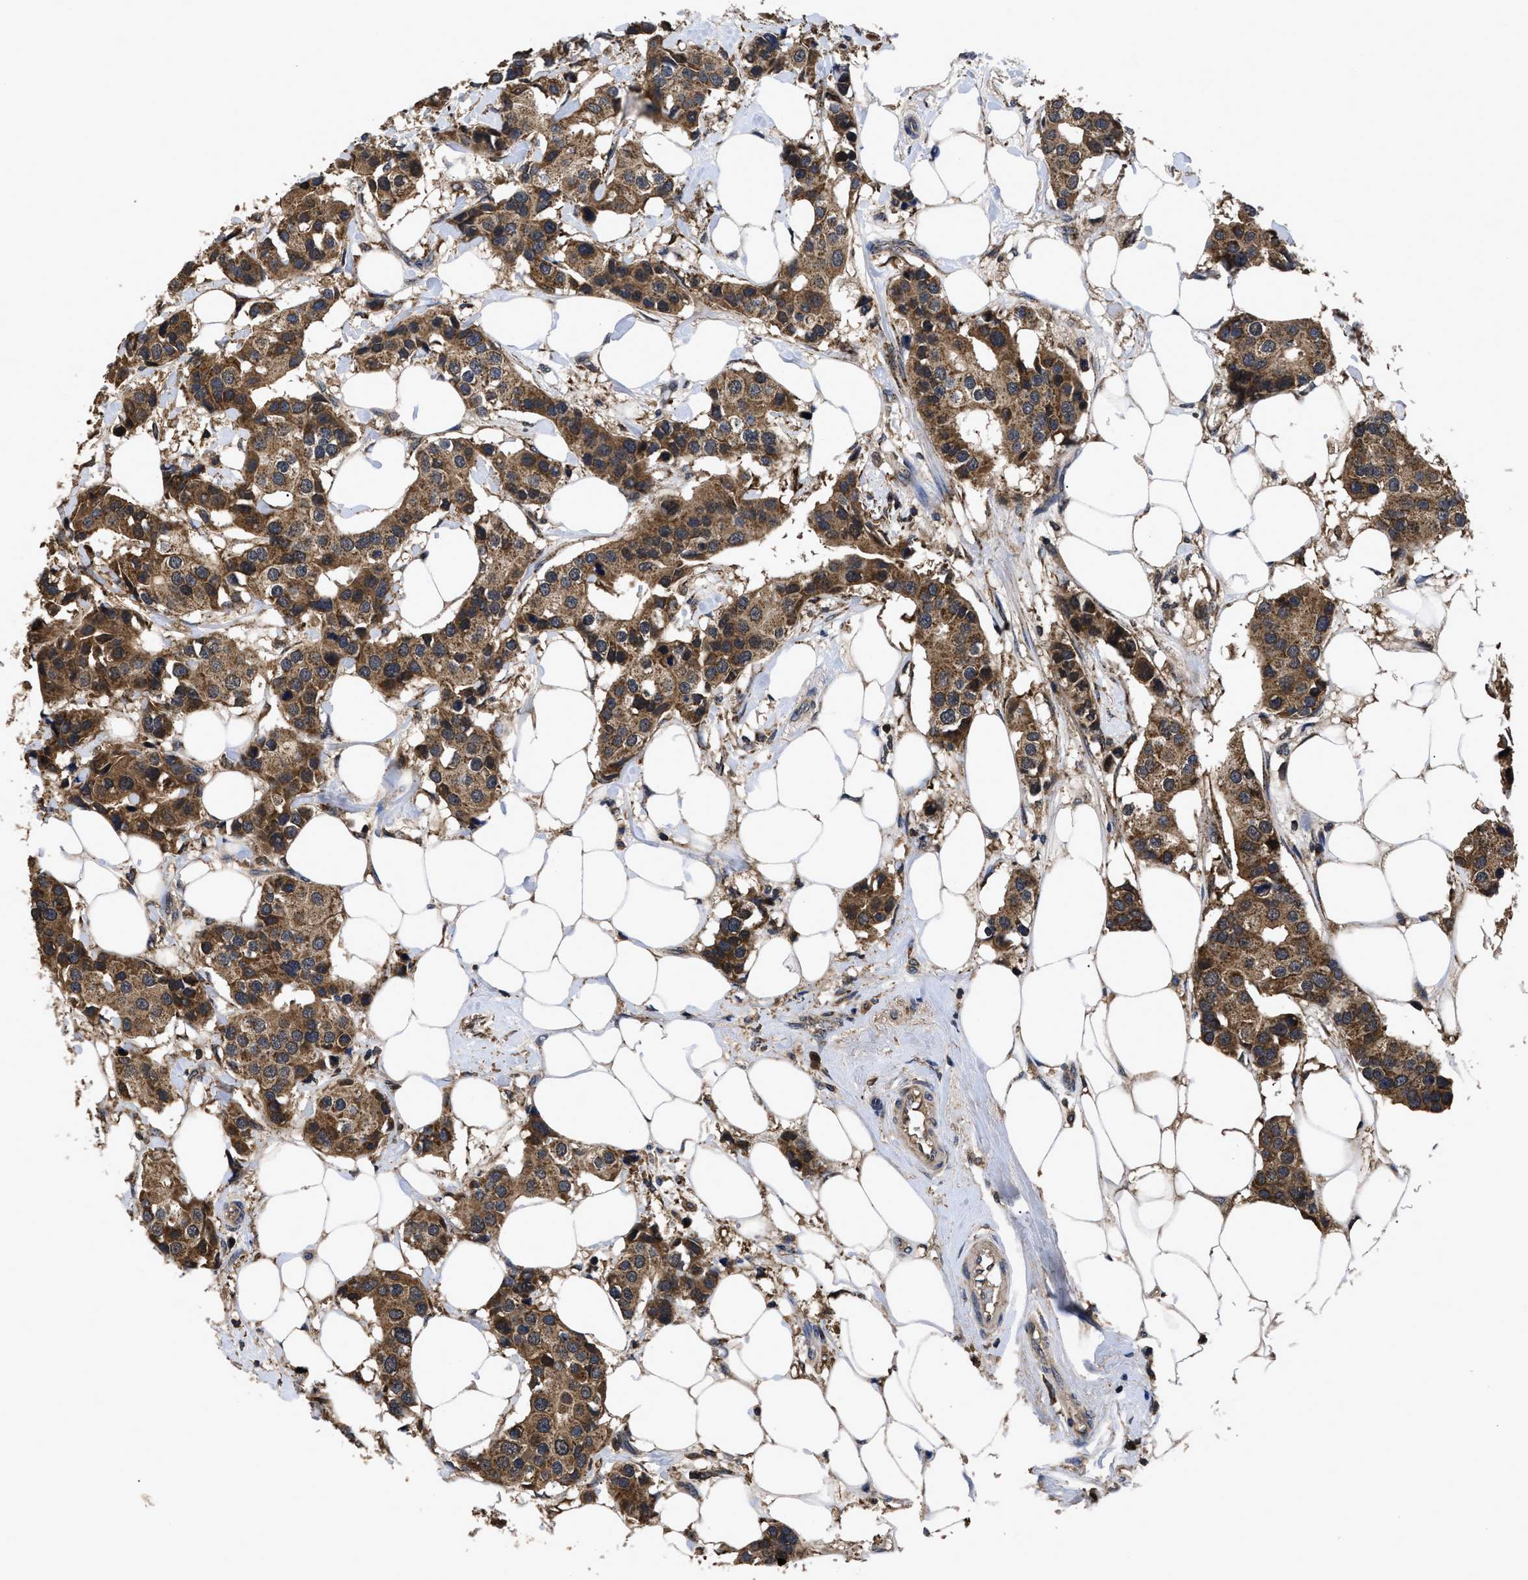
{"staining": {"intensity": "moderate", "quantity": ">75%", "location": "cytoplasmic/membranous"}, "tissue": "breast cancer", "cell_type": "Tumor cells", "image_type": "cancer", "snomed": [{"axis": "morphology", "description": "Normal tissue, NOS"}, {"axis": "morphology", "description": "Duct carcinoma"}, {"axis": "topography", "description": "Breast"}], "caption": "Breast cancer stained with a protein marker reveals moderate staining in tumor cells.", "gene": "LRRC3", "patient": {"sex": "female", "age": 39}}